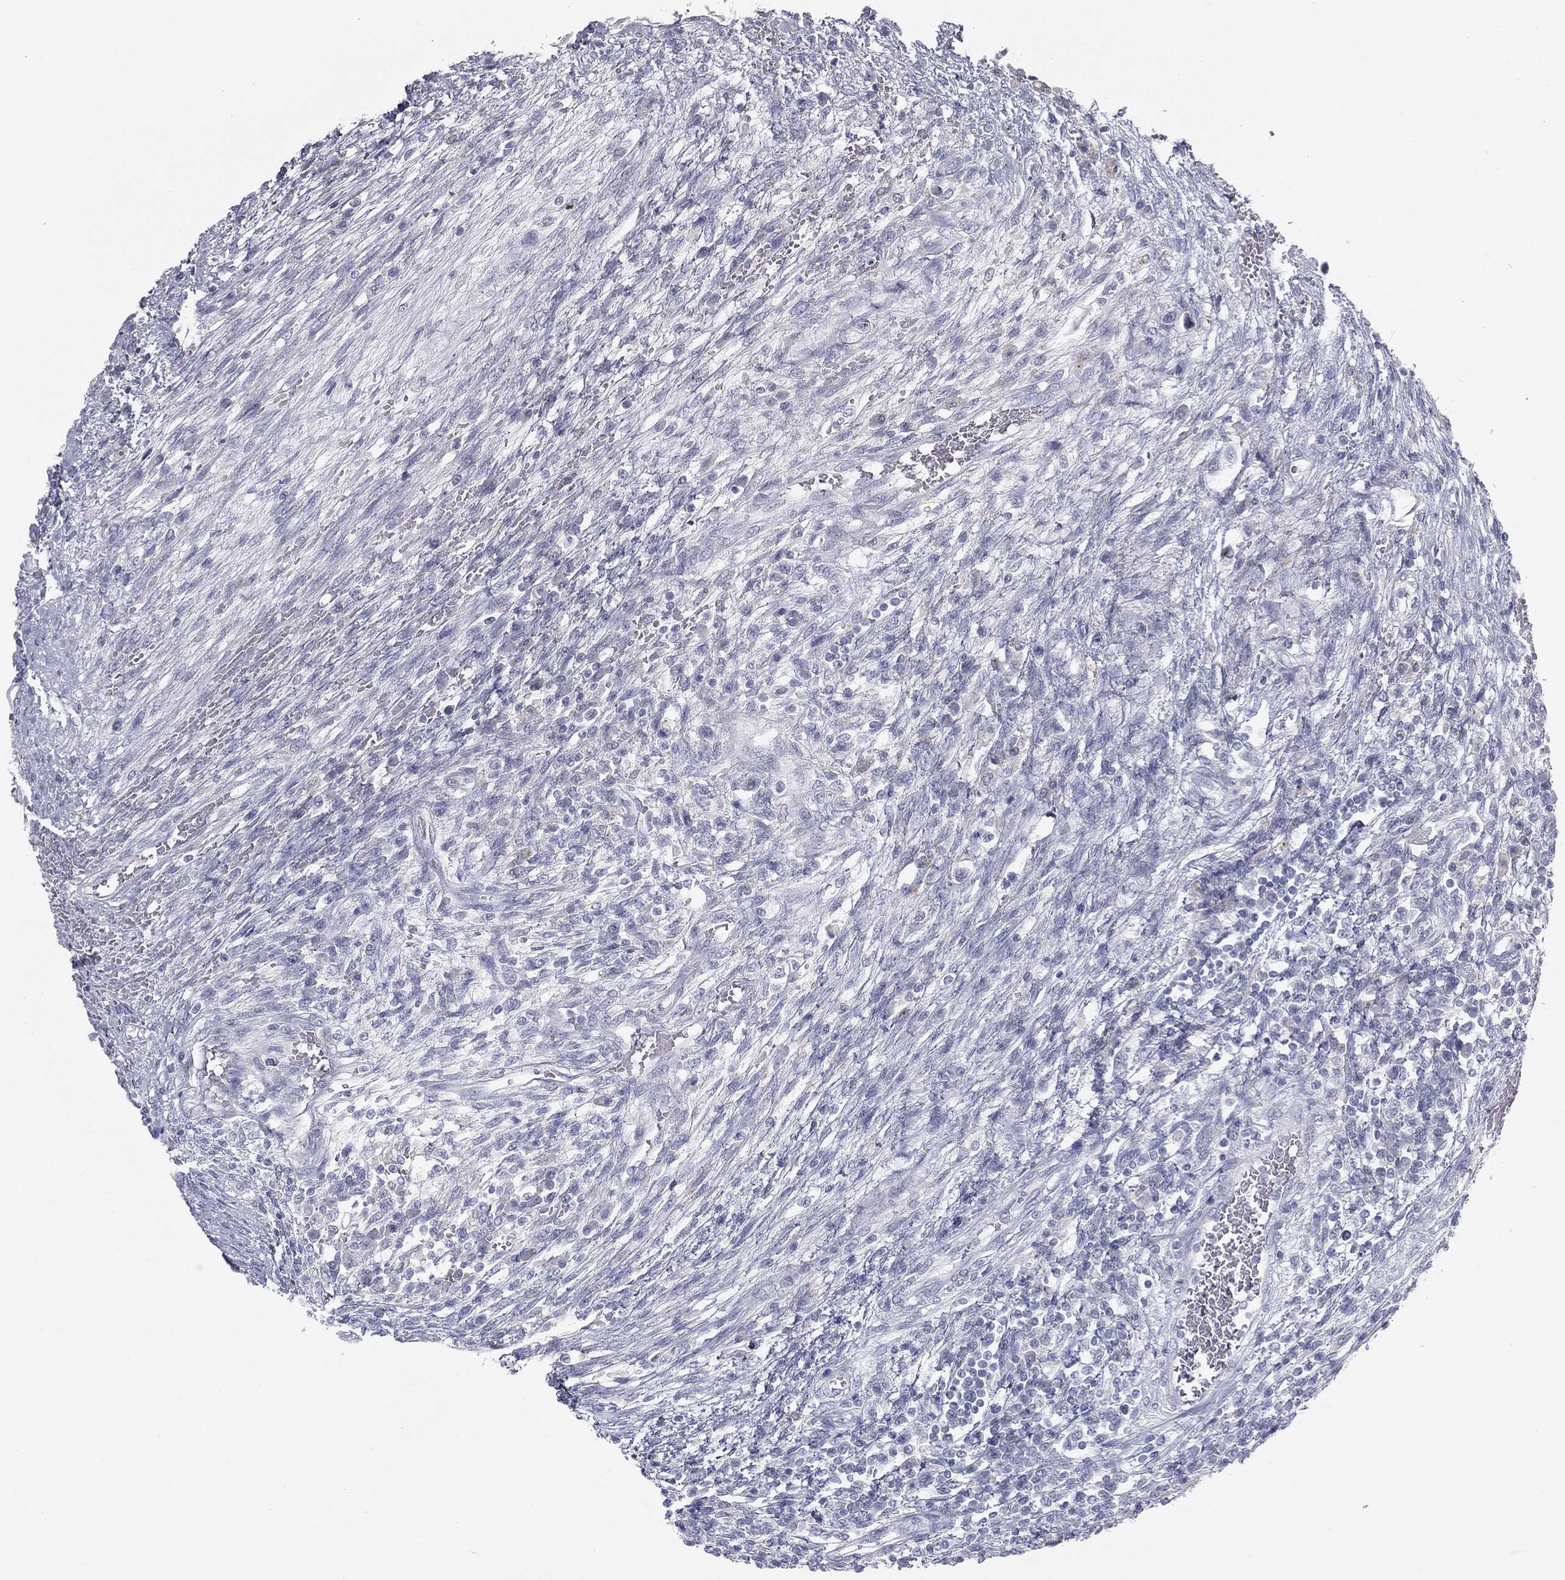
{"staining": {"intensity": "negative", "quantity": "none", "location": "none"}, "tissue": "testis cancer", "cell_type": "Tumor cells", "image_type": "cancer", "snomed": [{"axis": "morphology", "description": "Carcinoma, Embryonal, NOS"}, {"axis": "topography", "description": "Testis"}], "caption": "DAB immunohistochemical staining of testis cancer demonstrates no significant expression in tumor cells.", "gene": "MUC5AC", "patient": {"sex": "male", "age": 26}}